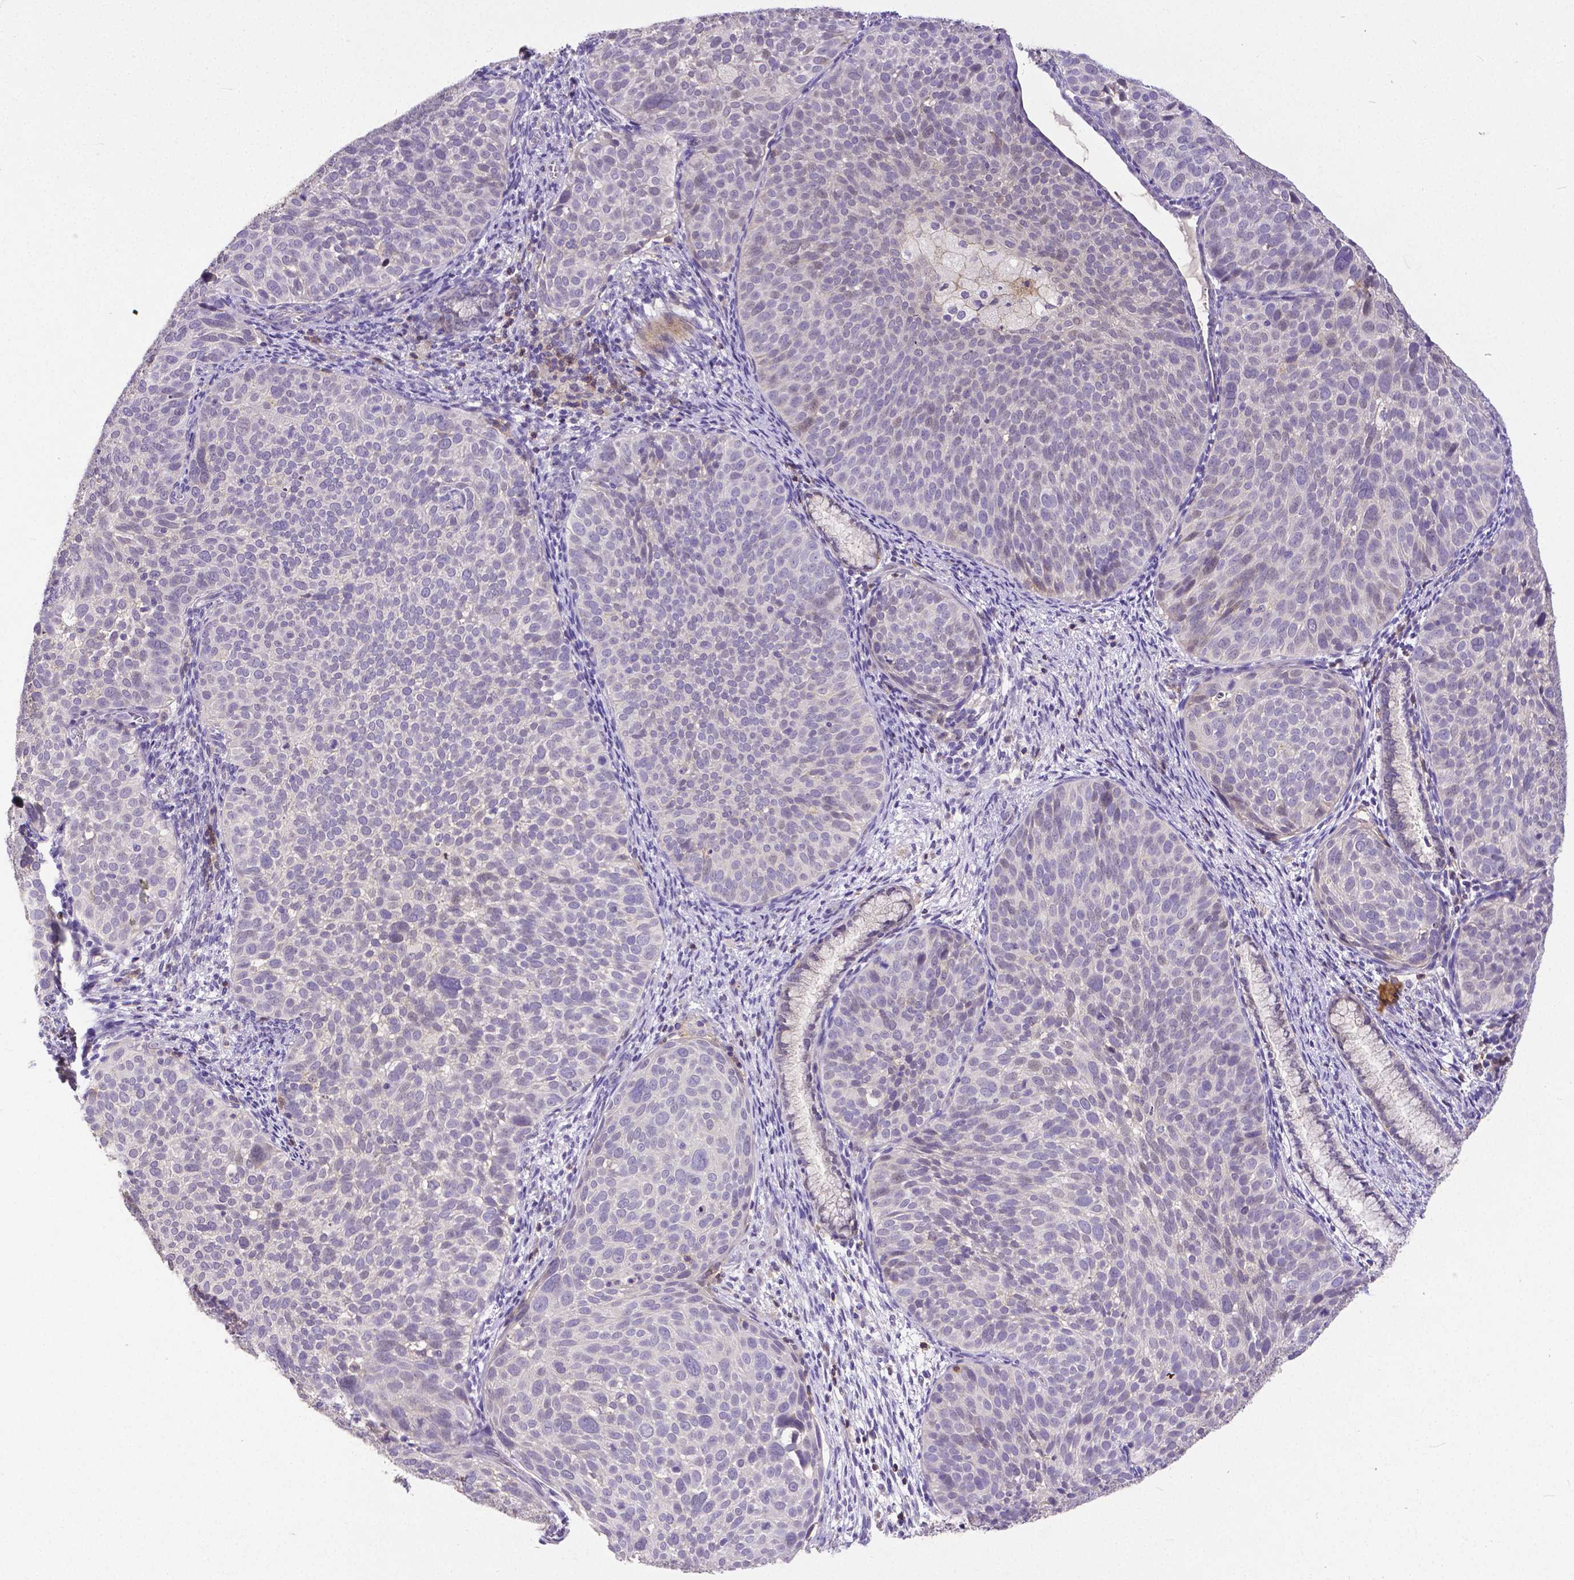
{"staining": {"intensity": "negative", "quantity": "none", "location": "none"}, "tissue": "cervical cancer", "cell_type": "Tumor cells", "image_type": "cancer", "snomed": [{"axis": "morphology", "description": "Squamous cell carcinoma, NOS"}, {"axis": "topography", "description": "Cervix"}], "caption": "DAB (3,3'-diaminobenzidine) immunohistochemical staining of human cervical cancer demonstrates no significant staining in tumor cells.", "gene": "CD4", "patient": {"sex": "female", "age": 39}}